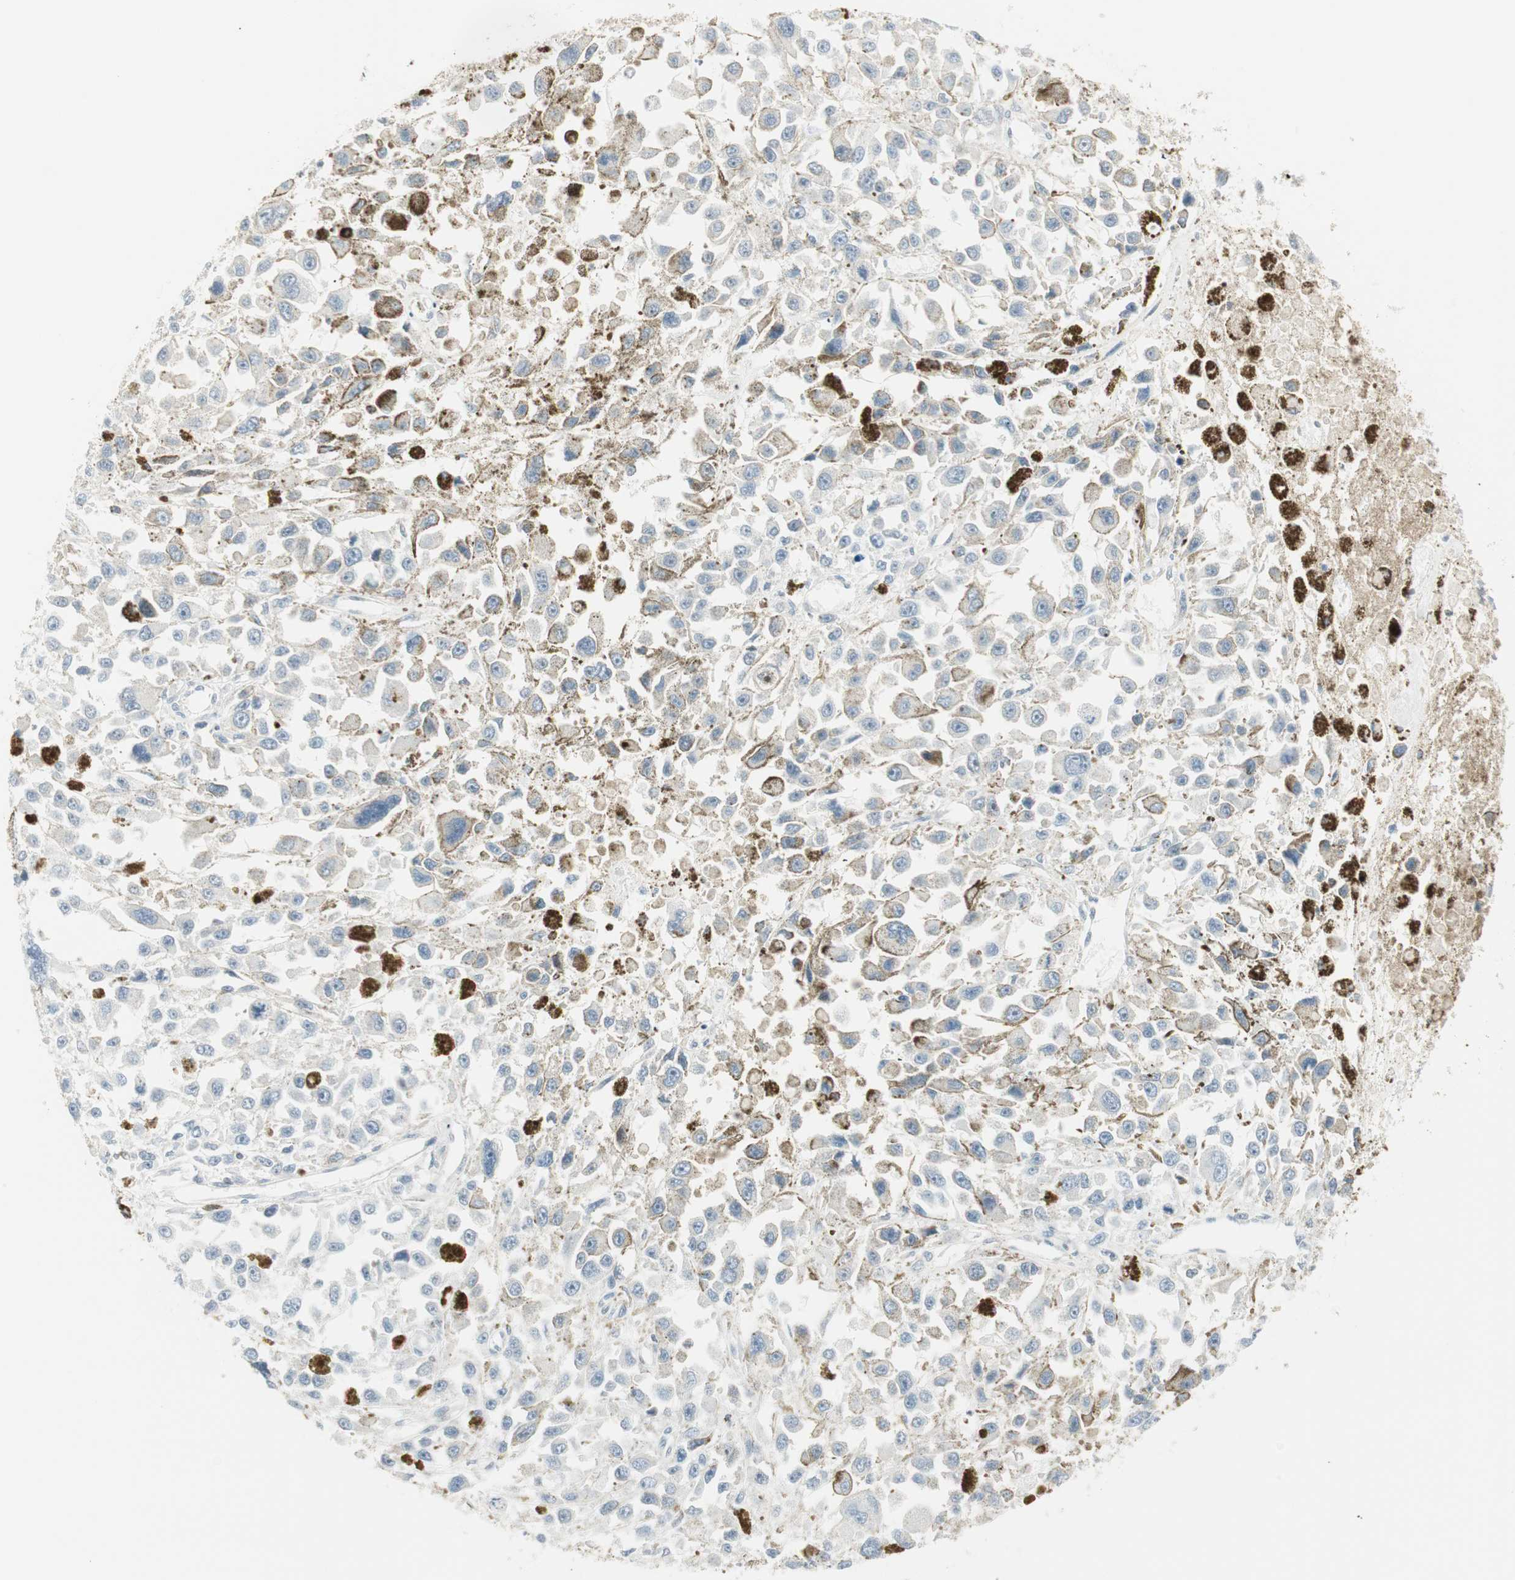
{"staining": {"intensity": "weak", "quantity": ">75%", "location": "cytoplasmic/membranous"}, "tissue": "melanoma", "cell_type": "Tumor cells", "image_type": "cancer", "snomed": [{"axis": "morphology", "description": "Malignant melanoma, Metastatic site"}, {"axis": "topography", "description": "Lymph node"}], "caption": "Melanoma was stained to show a protein in brown. There is low levels of weak cytoplasmic/membranous expression in about >75% of tumor cells.", "gene": "PPP1CA", "patient": {"sex": "male", "age": 59}}